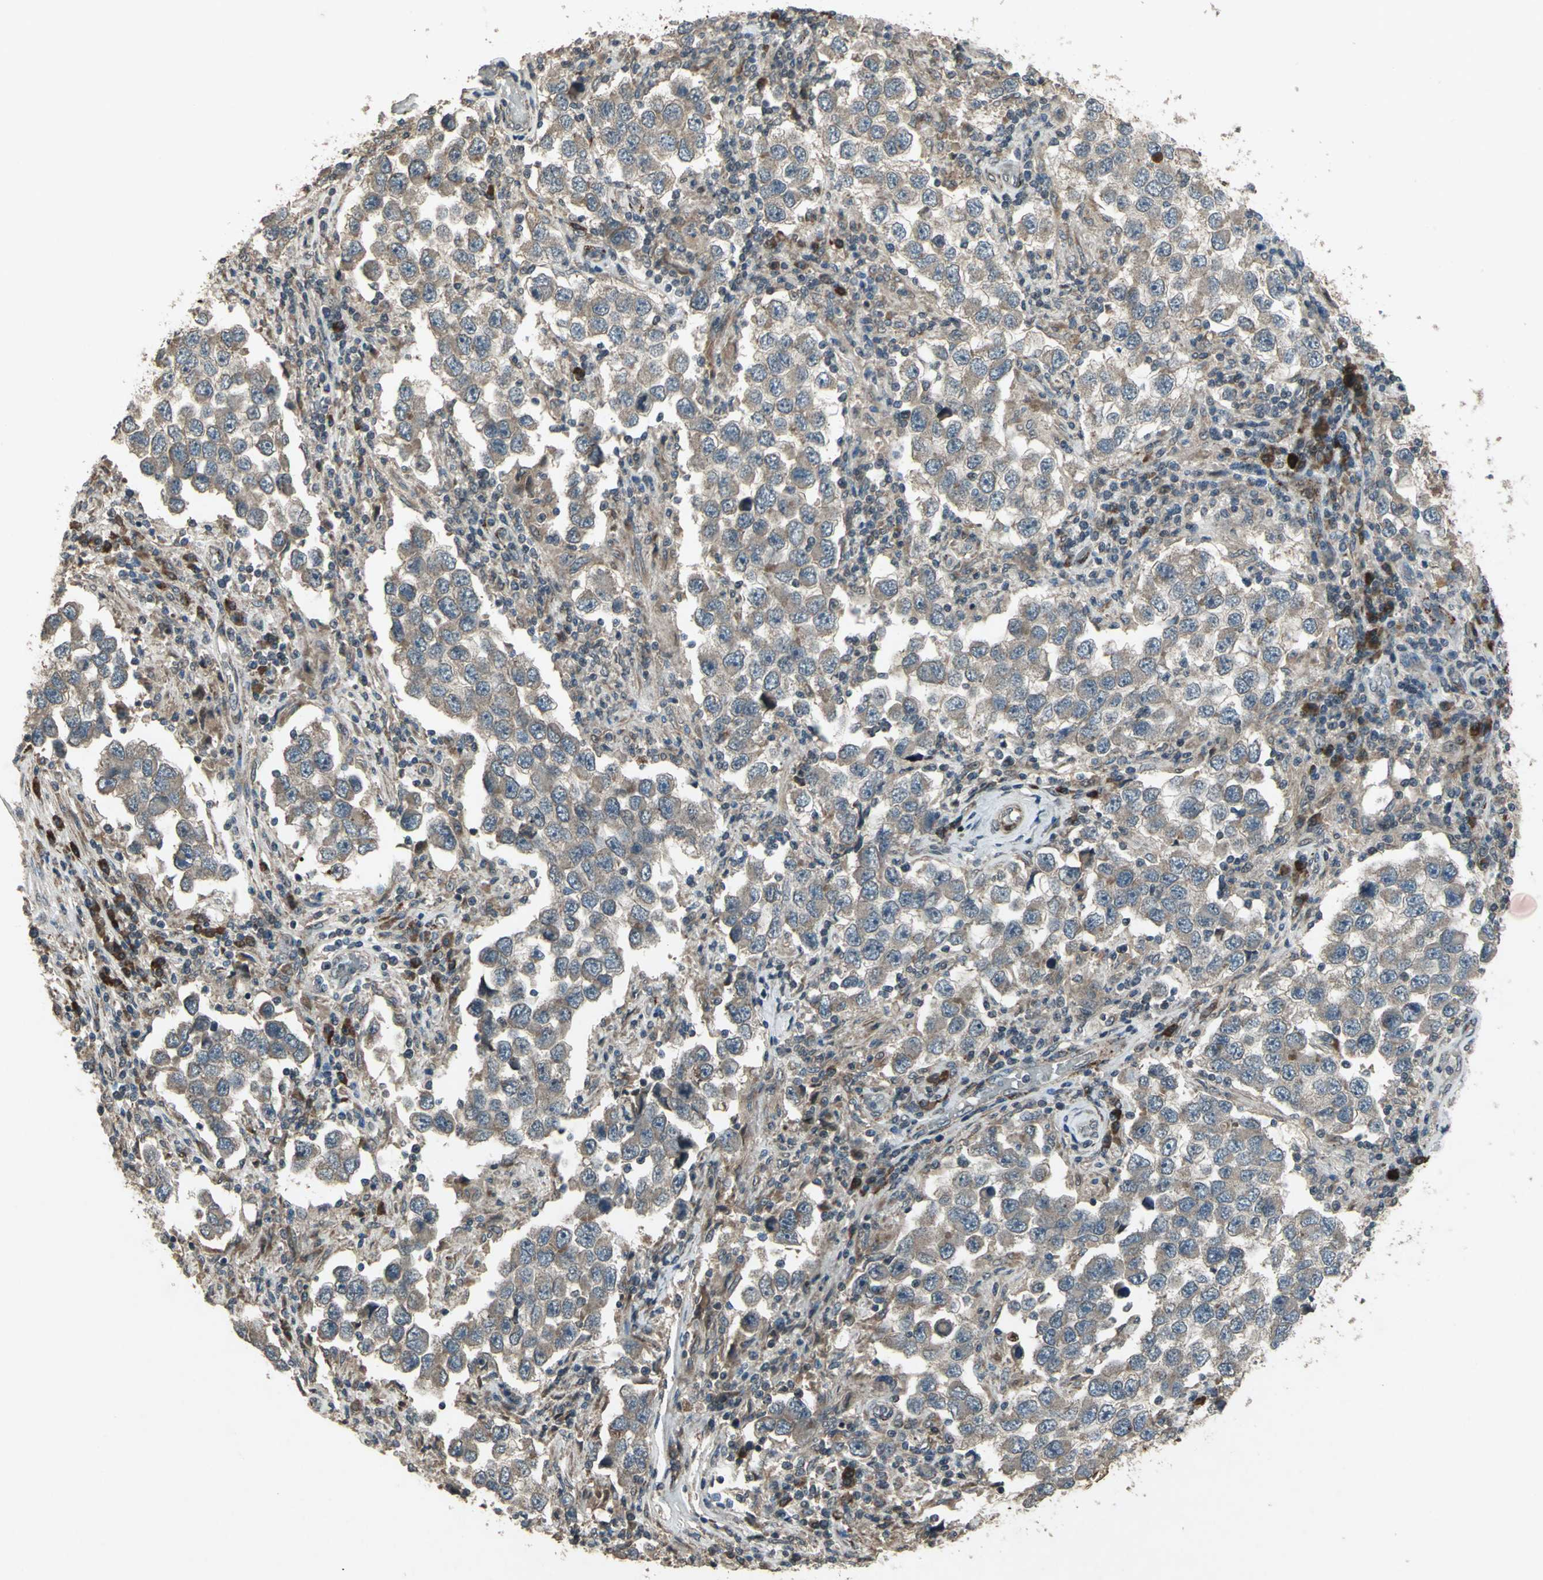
{"staining": {"intensity": "weak", "quantity": ">75%", "location": "cytoplasmic/membranous"}, "tissue": "testis cancer", "cell_type": "Tumor cells", "image_type": "cancer", "snomed": [{"axis": "morphology", "description": "Carcinoma, Embryonal, NOS"}, {"axis": "topography", "description": "Testis"}], "caption": "Embryonal carcinoma (testis) stained for a protein demonstrates weak cytoplasmic/membranous positivity in tumor cells.", "gene": "SEPTIN4", "patient": {"sex": "male", "age": 21}}